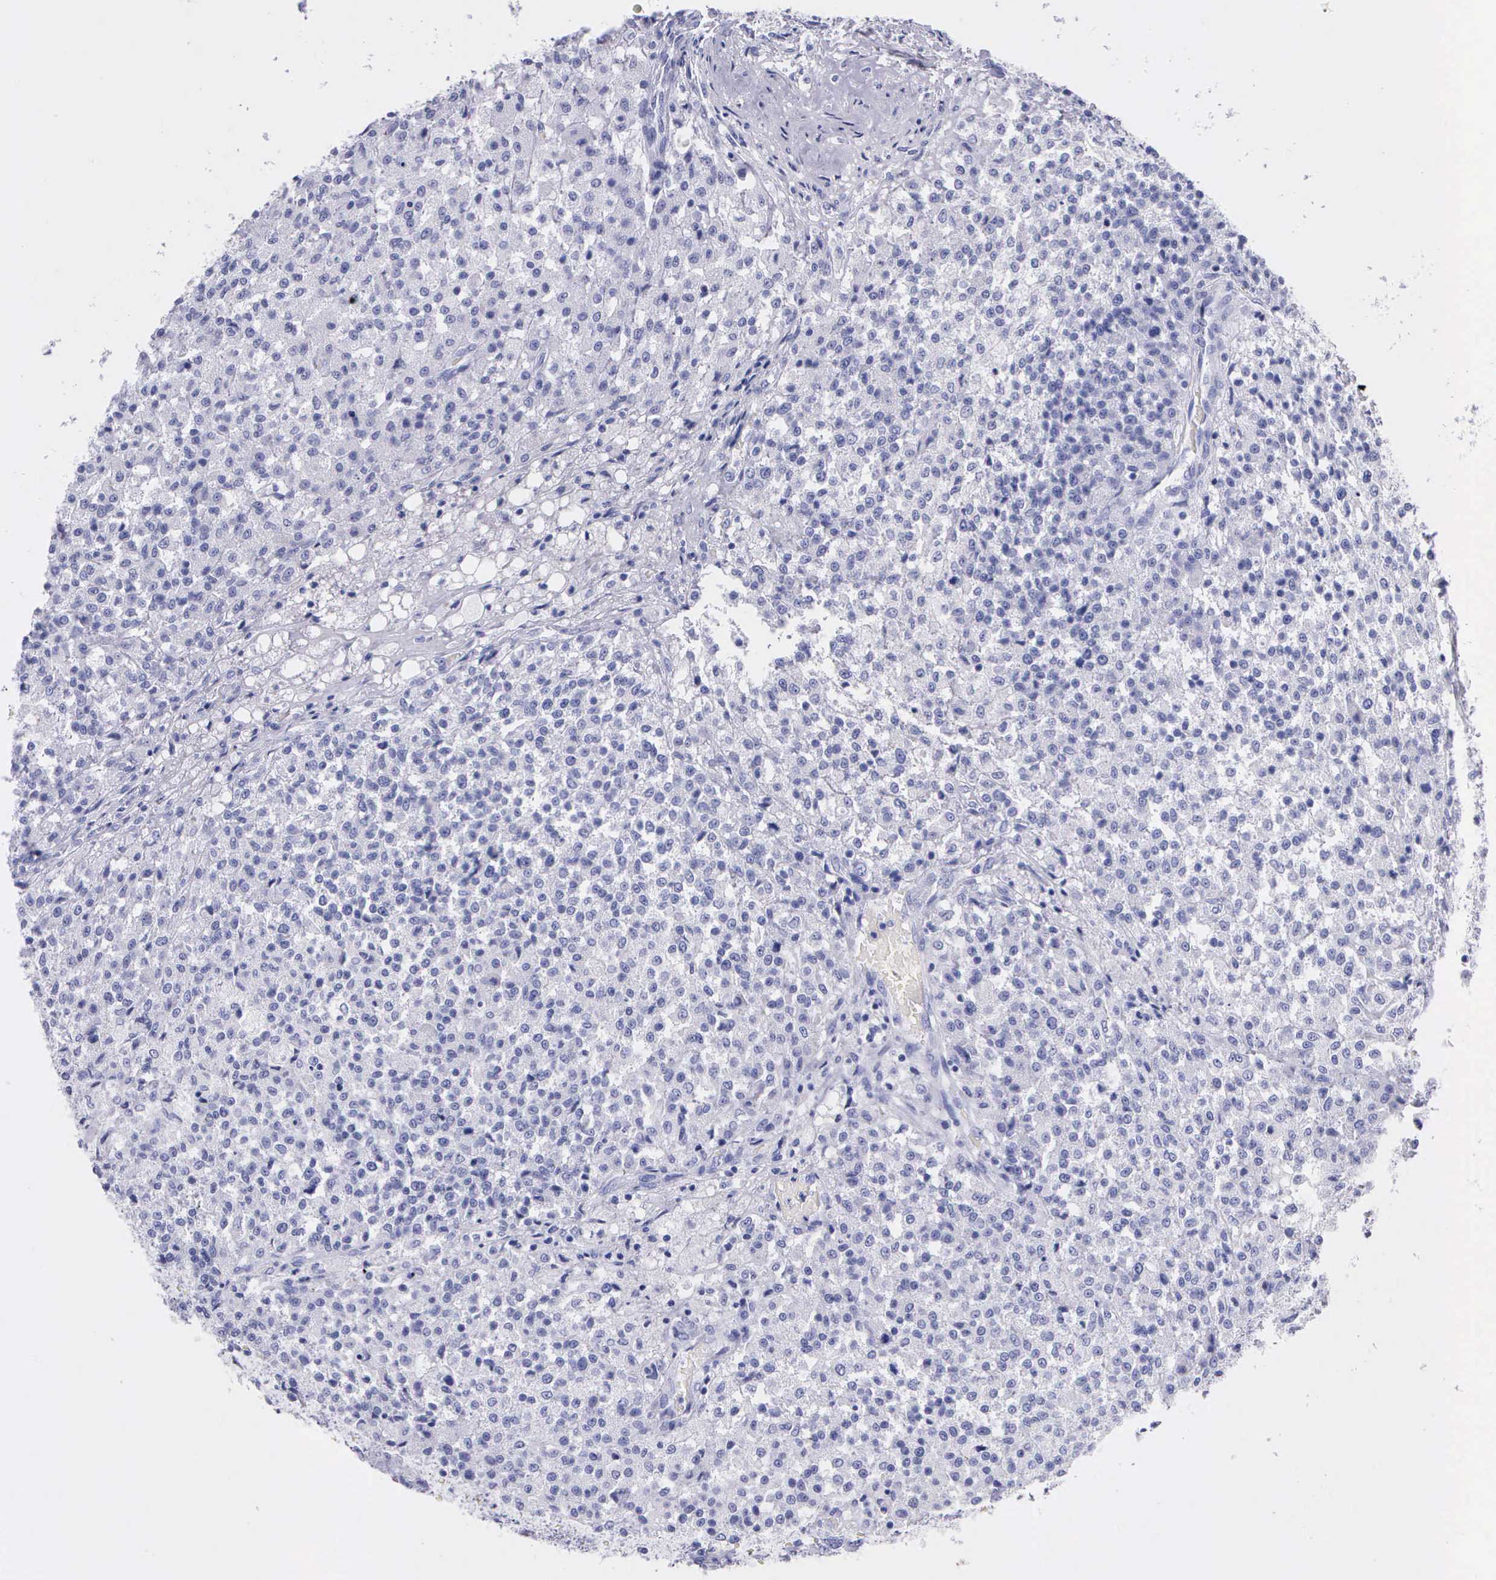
{"staining": {"intensity": "negative", "quantity": "none", "location": "none"}, "tissue": "testis cancer", "cell_type": "Tumor cells", "image_type": "cancer", "snomed": [{"axis": "morphology", "description": "Seminoma, NOS"}, {"axis": "topography", "description": "Testis"}], "caption": "An IHC photomicrograph of testis seminoma is shown. There is no staining in tumor cells of testis seminoma.", "gene": "KLK3", "patient": {"sex": "male", "age": 59}}